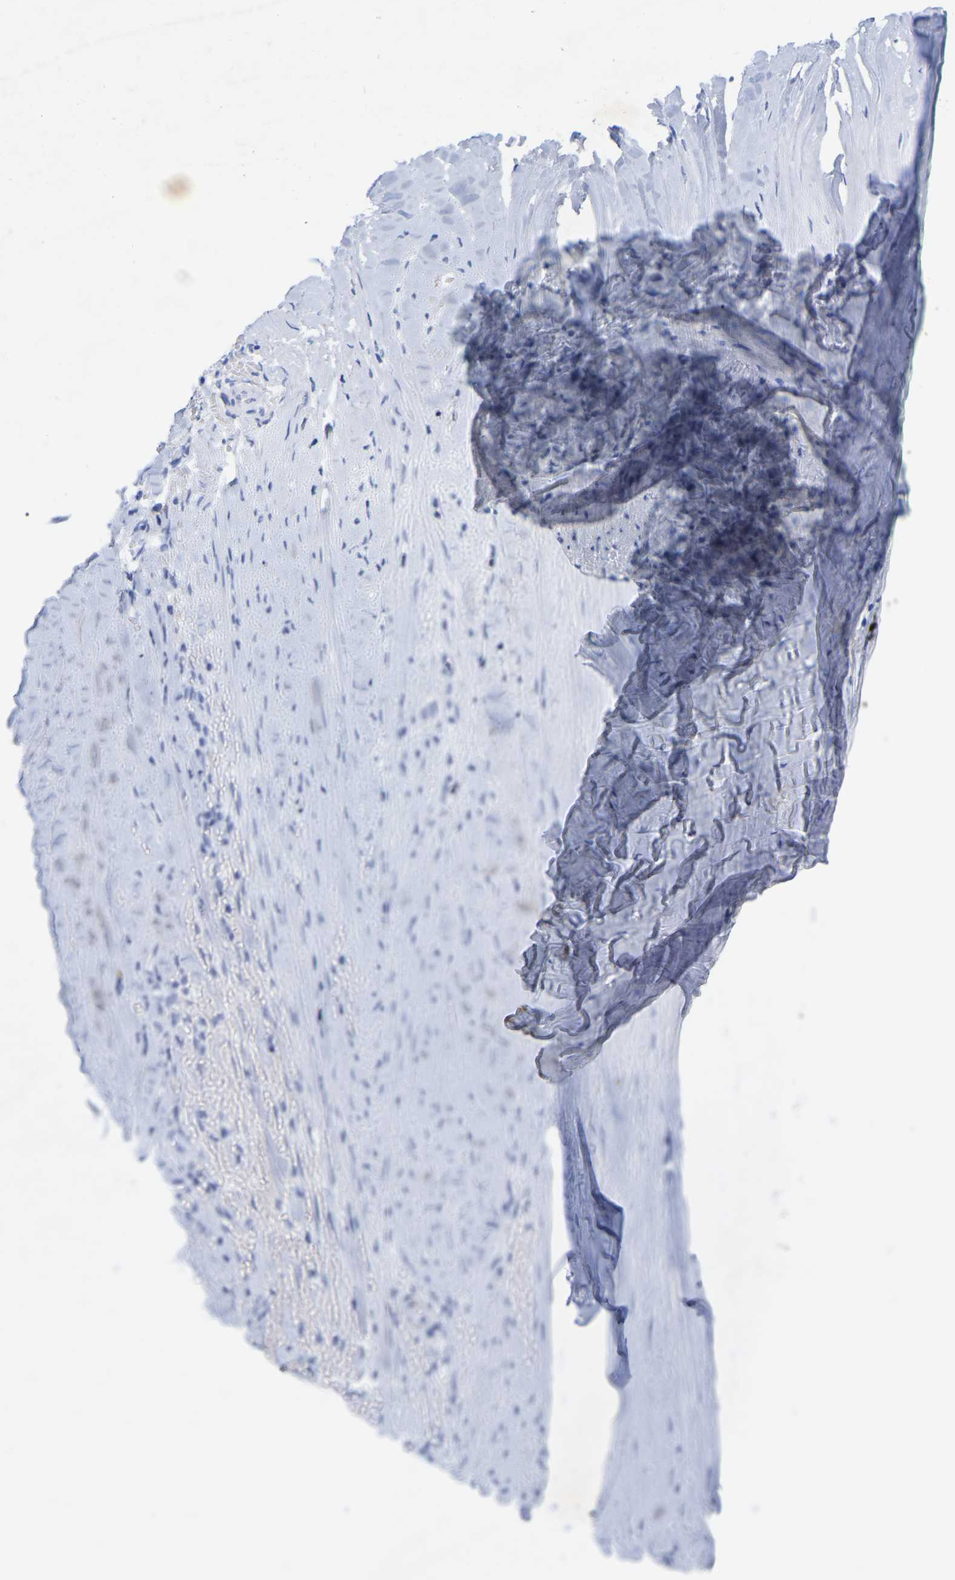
{"staining": {"intensity": "negative", "quantity": "none", "location": "none"}, "tissue": "liver cancer", "cell_type": "Tumor cells", "image_type": "cancer", "snomed": [{"axis": "morphology", "description": "Cholangiocarcinoma"}, {"axis": "topography", "description": "Liver"}], "caption": "Liver cancer (cholangiocarcinoma) was stained to show a protein in brown. There is no significant staining in tumor cells.", "gene": "HAPLN1", "patient": {"sex": "female", "age": 70}}